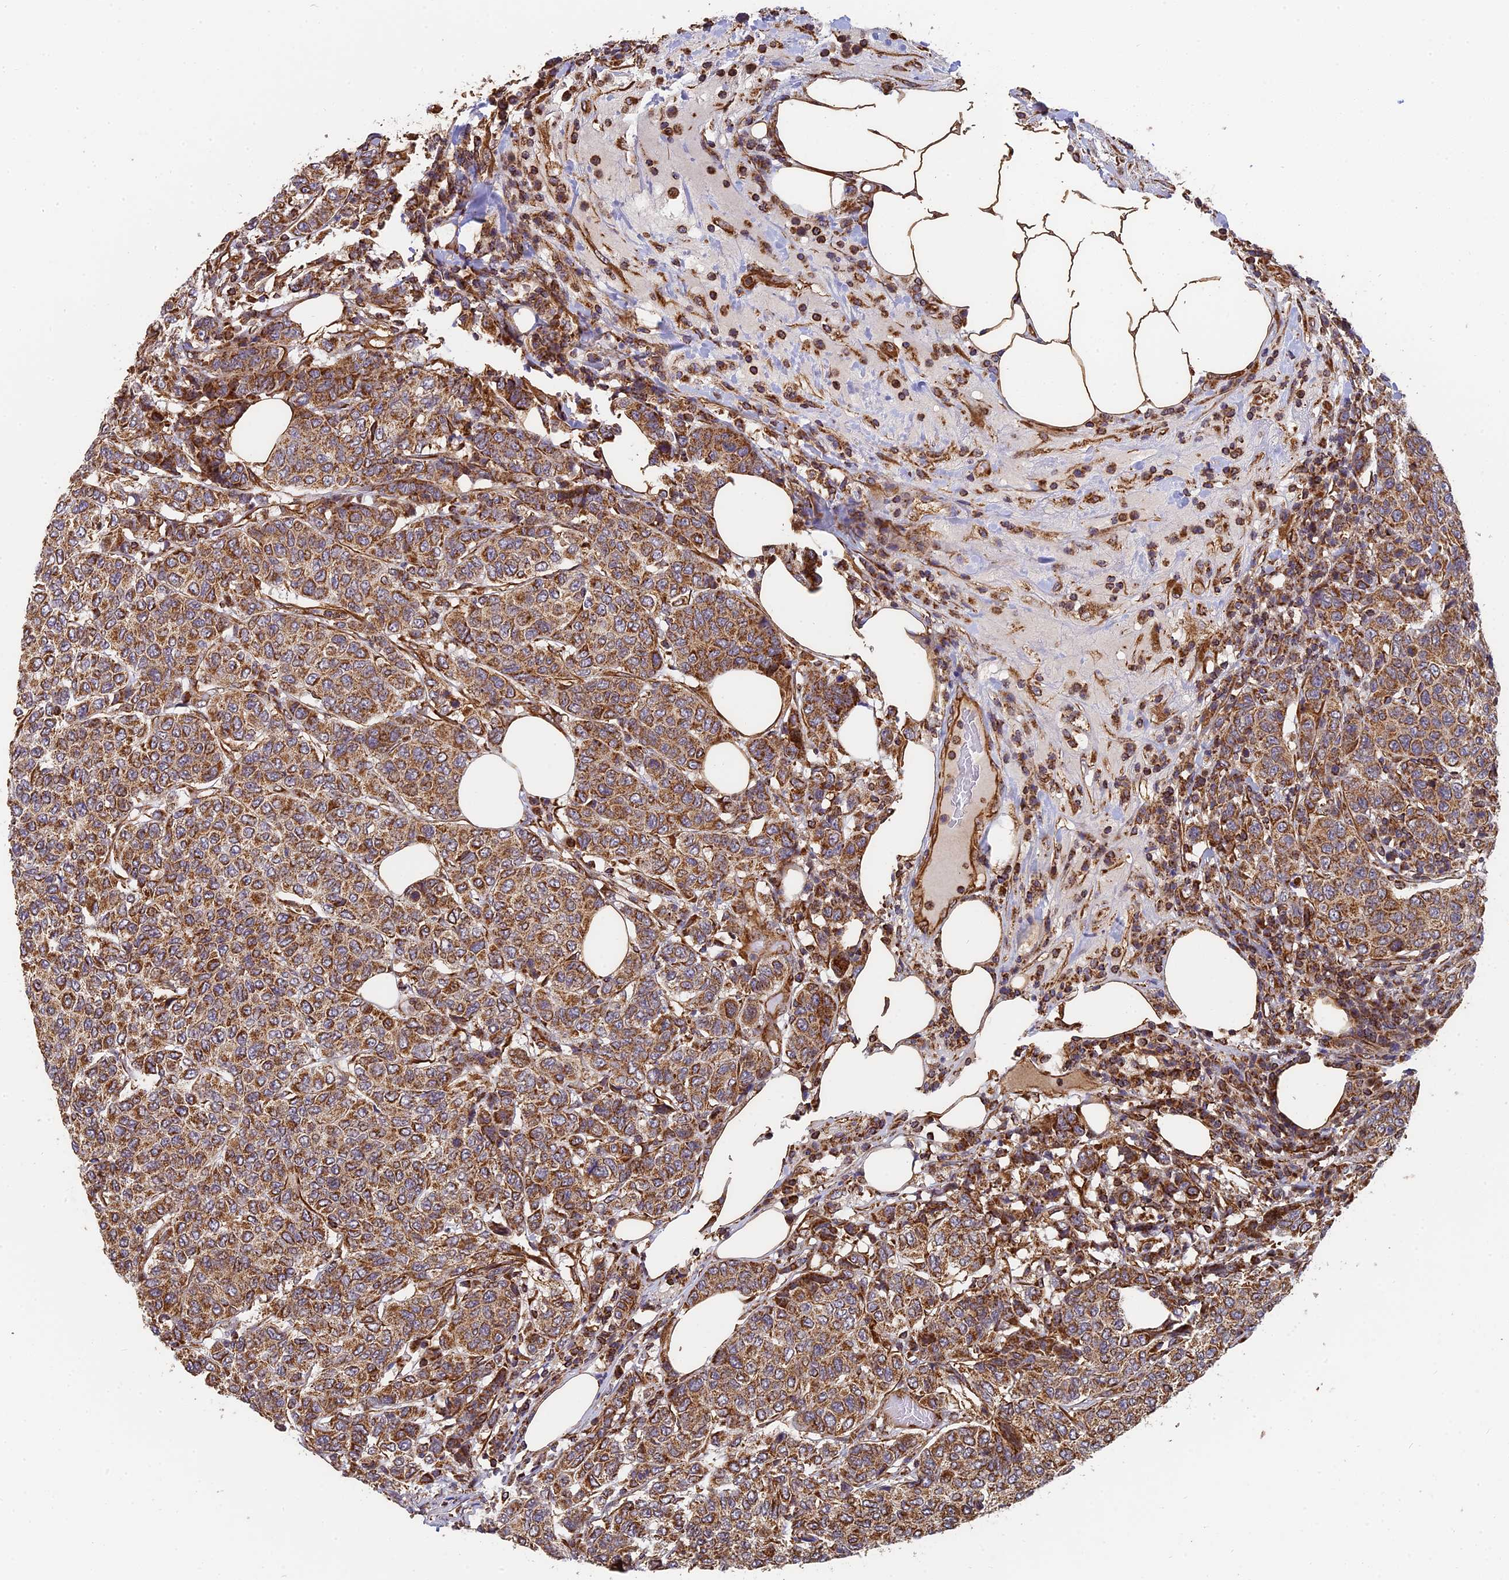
{"staining": {"intensity": "moderate", "quantity": ">75%", "location": "cytoplasmic/membranous"}, "tissue": "breast cancer", "cell_type": "Tumor cells", "image_type": "cancer", "snomed": [{"axis": "morphology", "description": "Duct carcinoma"}, {"axis": "topography", "description": "Breast"}], "caption": "Moderate cytoplasmic/membranous protein expression is identified in approximately >75% of tumor cells in breast cancer (infiltrating ductal carcinoma). The protein of interest is shown in brown color, while the nuclei are stained blue.", "gene": "DSTYK", "patient": {"sex": "female", "age": 55}}